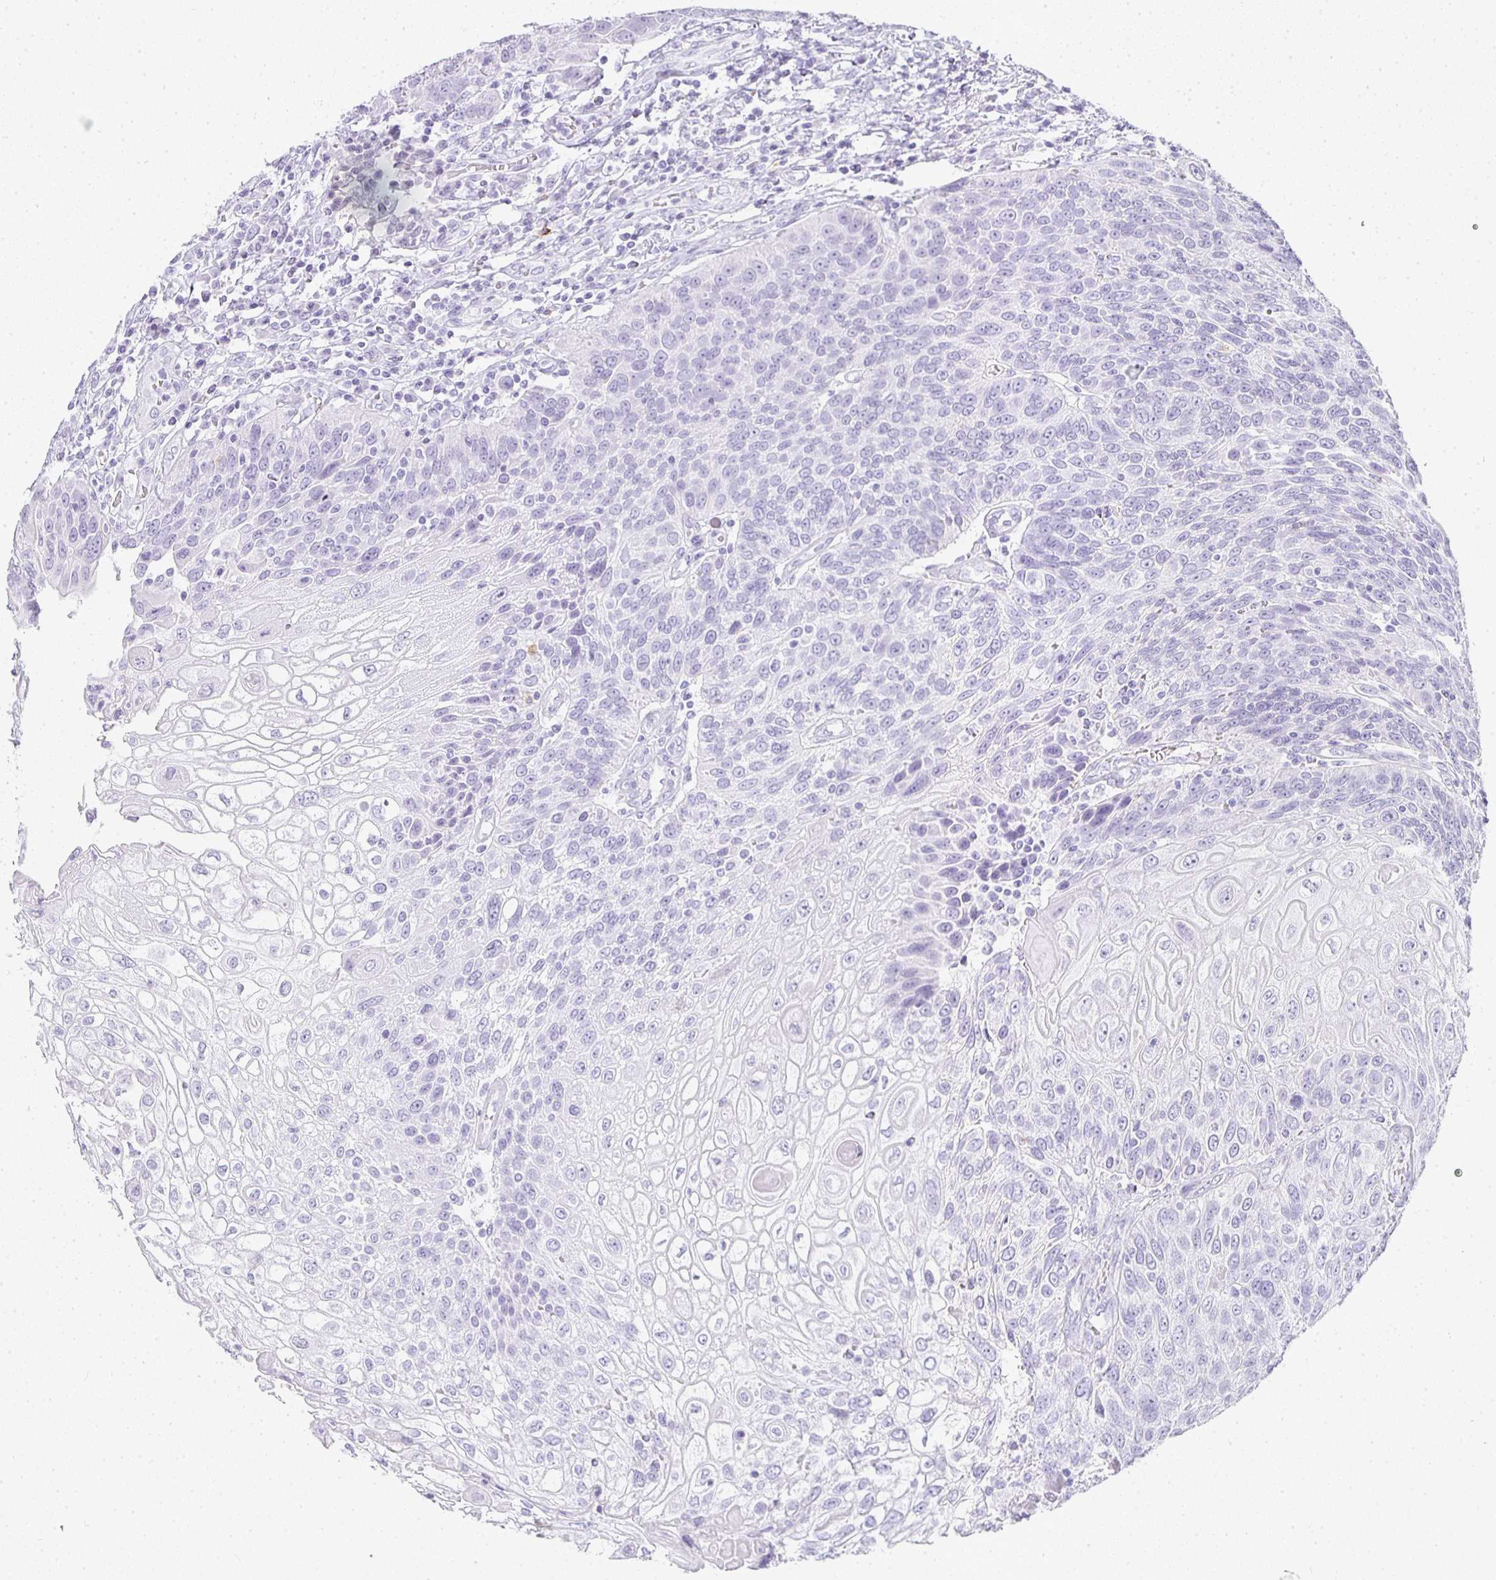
{"staining": {"intensity": "negative", "quantity": "none", "location": "none"}, "tissue": "urothelial cancer", "cell_type": "Tumor cells", "image_type": "cancer", "snomed": [{"axis": "morphology", "description": "Urothelial carcinoma, High grade"}, {"axis": "topography", "description": "Urinary bladder"}], "caption": "A micrograph of high-grade urothelial carcinoma stained for a protein exhibits no brown staining in tumor cells. The staining is performed using DAB brown chromogen with nuclei counter-stained in using hematoxylin.", "gene": "TPSD1", "patient": {"sex": "female", "age": 70}}